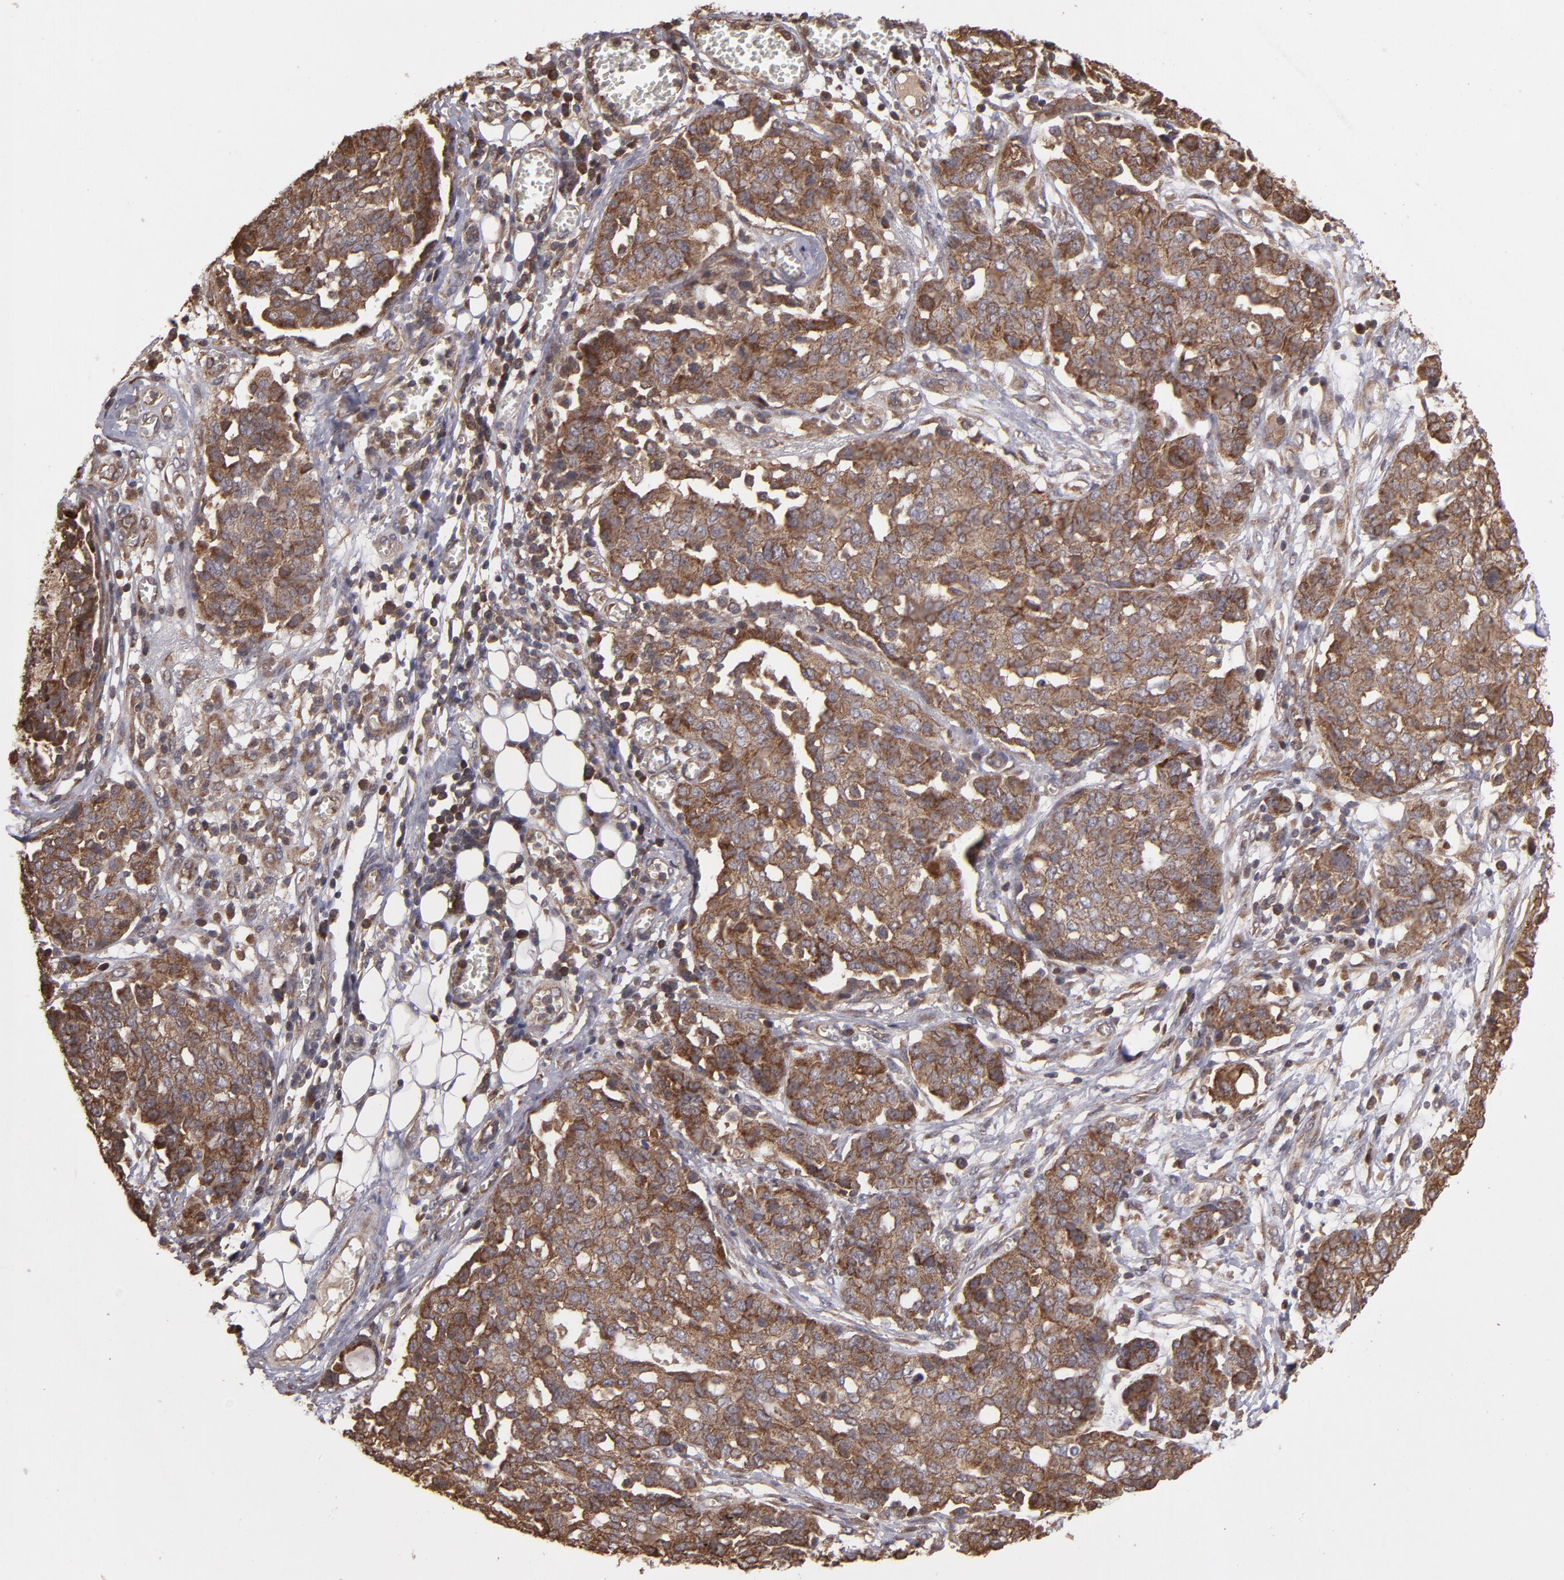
{"staining": {"intensity": "moderate", "quantity": ">75%", "location": "cytoplasmic/membranous"}, "tissue": "ovarian cancer", "cell_type": "Tumor cells", "image_type": "cancer", "snomed": [{"axis": "morphology", "description": "Cystadenocarcinoma, serous, NOS"}, {"axis": "topography", "description": "Soft tissue"}, {"axis": "topography", "description": "Ovary"}], "caption": "Brown immunohistochemical staining in ovarian cancer exhibits moderate cytoplasmic/membranous expression in about >75% of tumor cells.", "gene": "RPS6KA6", "patient": {"sex": "female", "age": 57}}